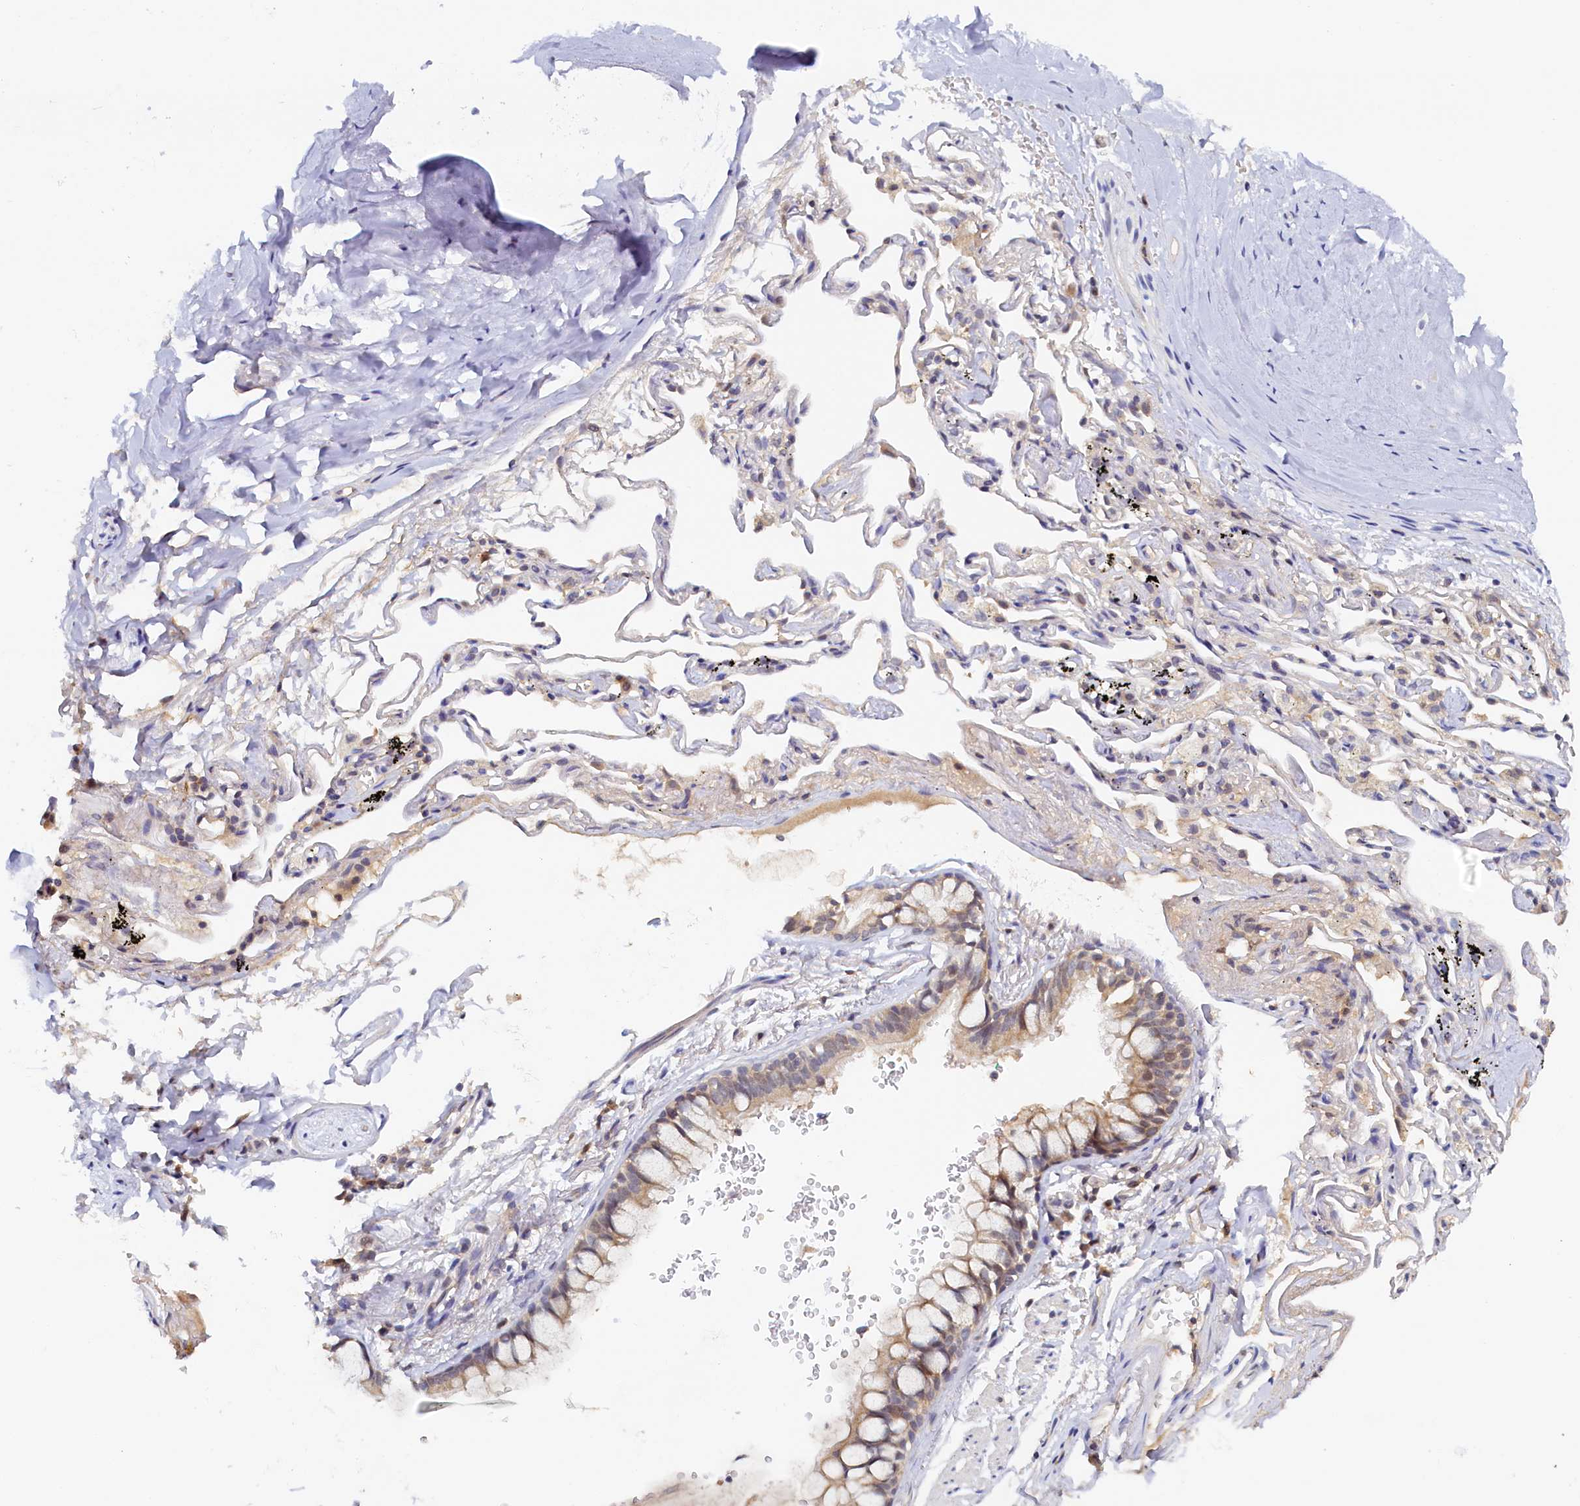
{"staining": {"intensity": "negative", "quantity": "none", "location": "none"}, "tissue": "adipose tissue", "cell_type": "Adipocytes", "image_type": "normal", "snomed": [{"axis": "morphology", "description": "Normal tissue, NOS"}, {"axis": "topography", "description": "Lymph node"}, {"axis": "topography", "description": "Bronchus"}], "caption": "The histopathology image displays no significant positivity in adipocytes of adipose tissue. (Stains: DAB (3,3'-diaminobenzidine) immunohistochemistry (IHC) with hematoxylin counter stain, Microscopy: brightfield microscopy at high magnification).", "gene": "PAAF1", "patient": {"sex": "male", "age": 63}}